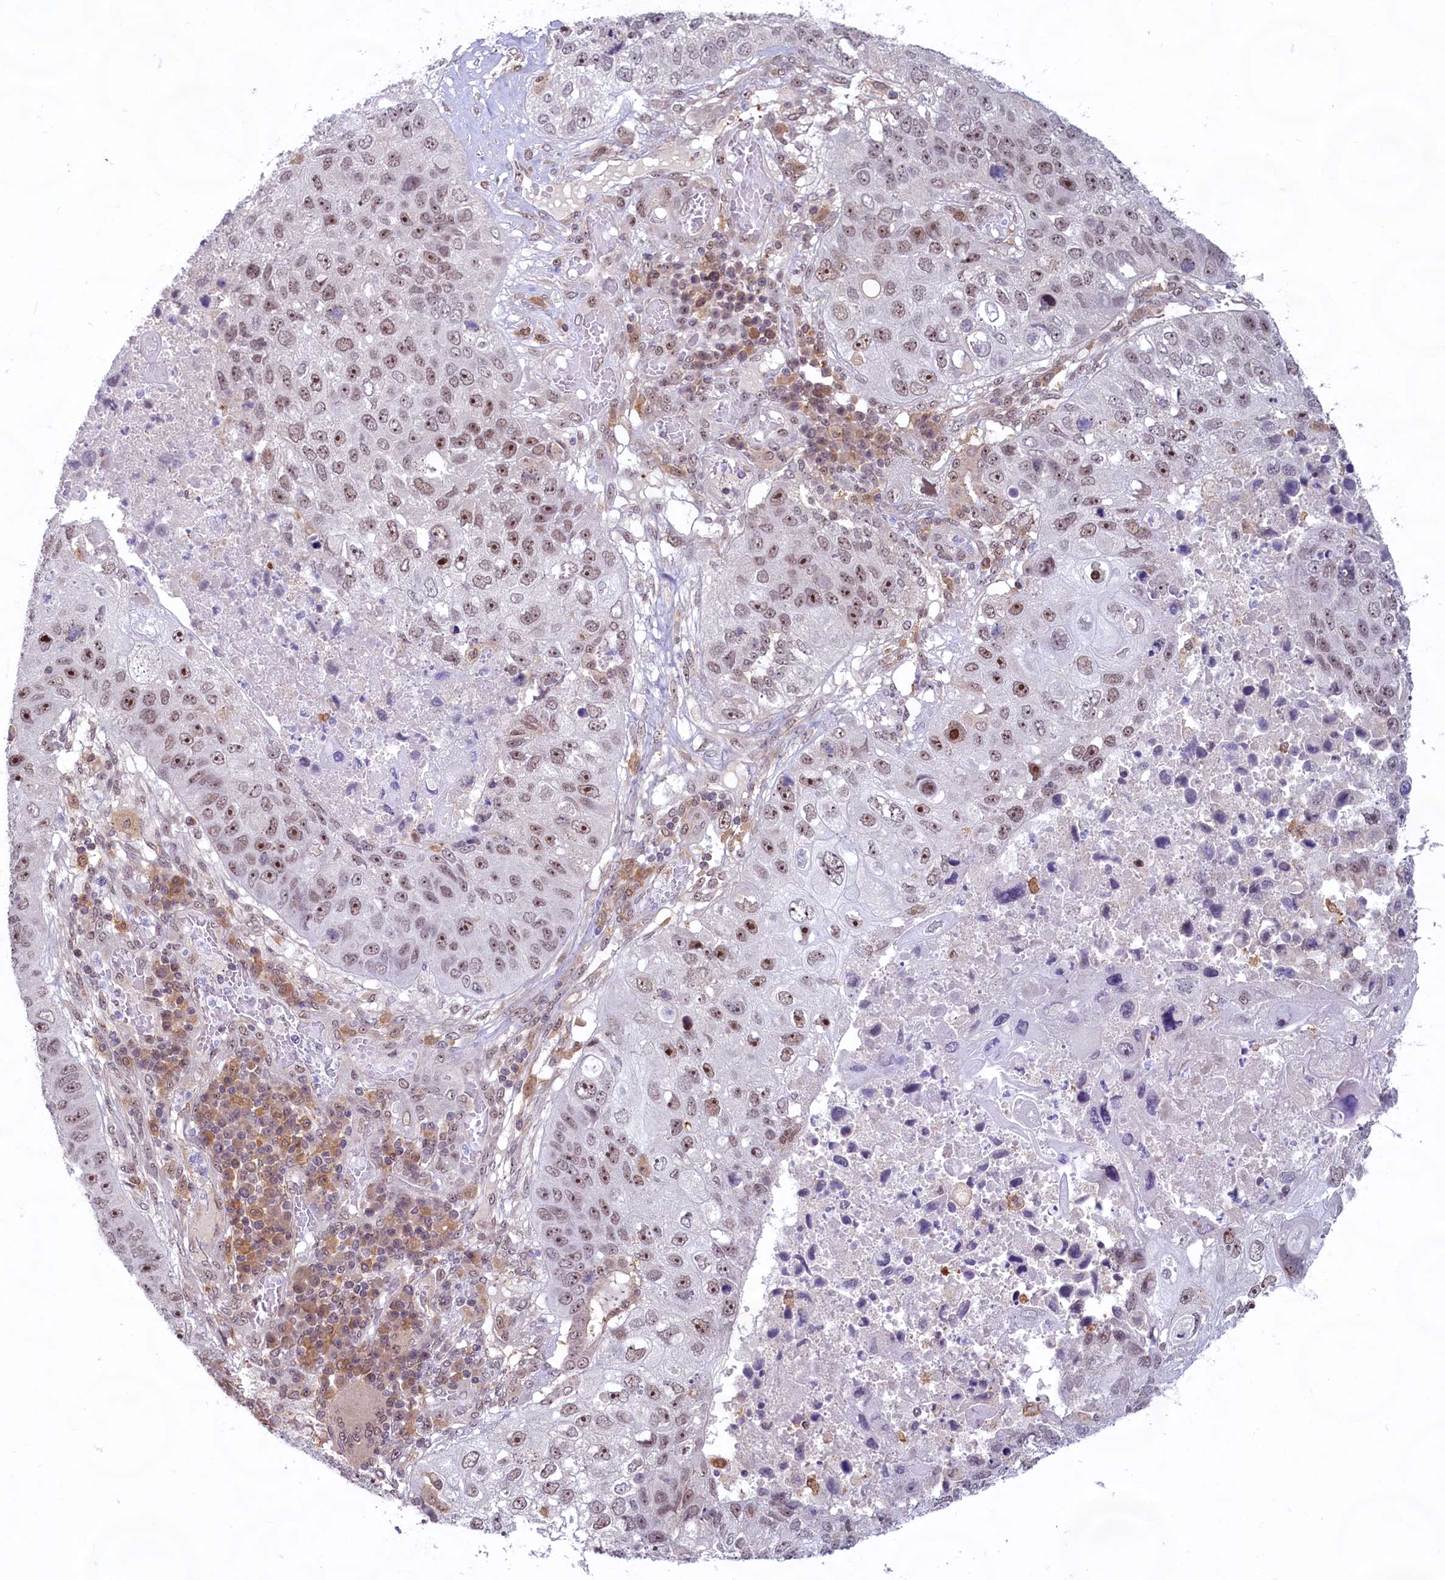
{"staining": {"intensity": "moderate", "quantity": ">75%", "location": "nuclear"}, "tissue": "lung cancer", "cell_type": "Tumor cells", "image_type": "cancer", "snomed": [{"axis": "morphology", "description": "Squamous cell carcinoma, NOS"}, {"axis": "topography", "description": "Lung"}], "caption": "An image showing moderate nuclear positivity in about >75% of tumor cells in lung cancer (squamous cell carcinoma), as visualized by brown immunohistochemical staining.", "gene": "C1D", "patient": {"sex": "male", "age": 61}}